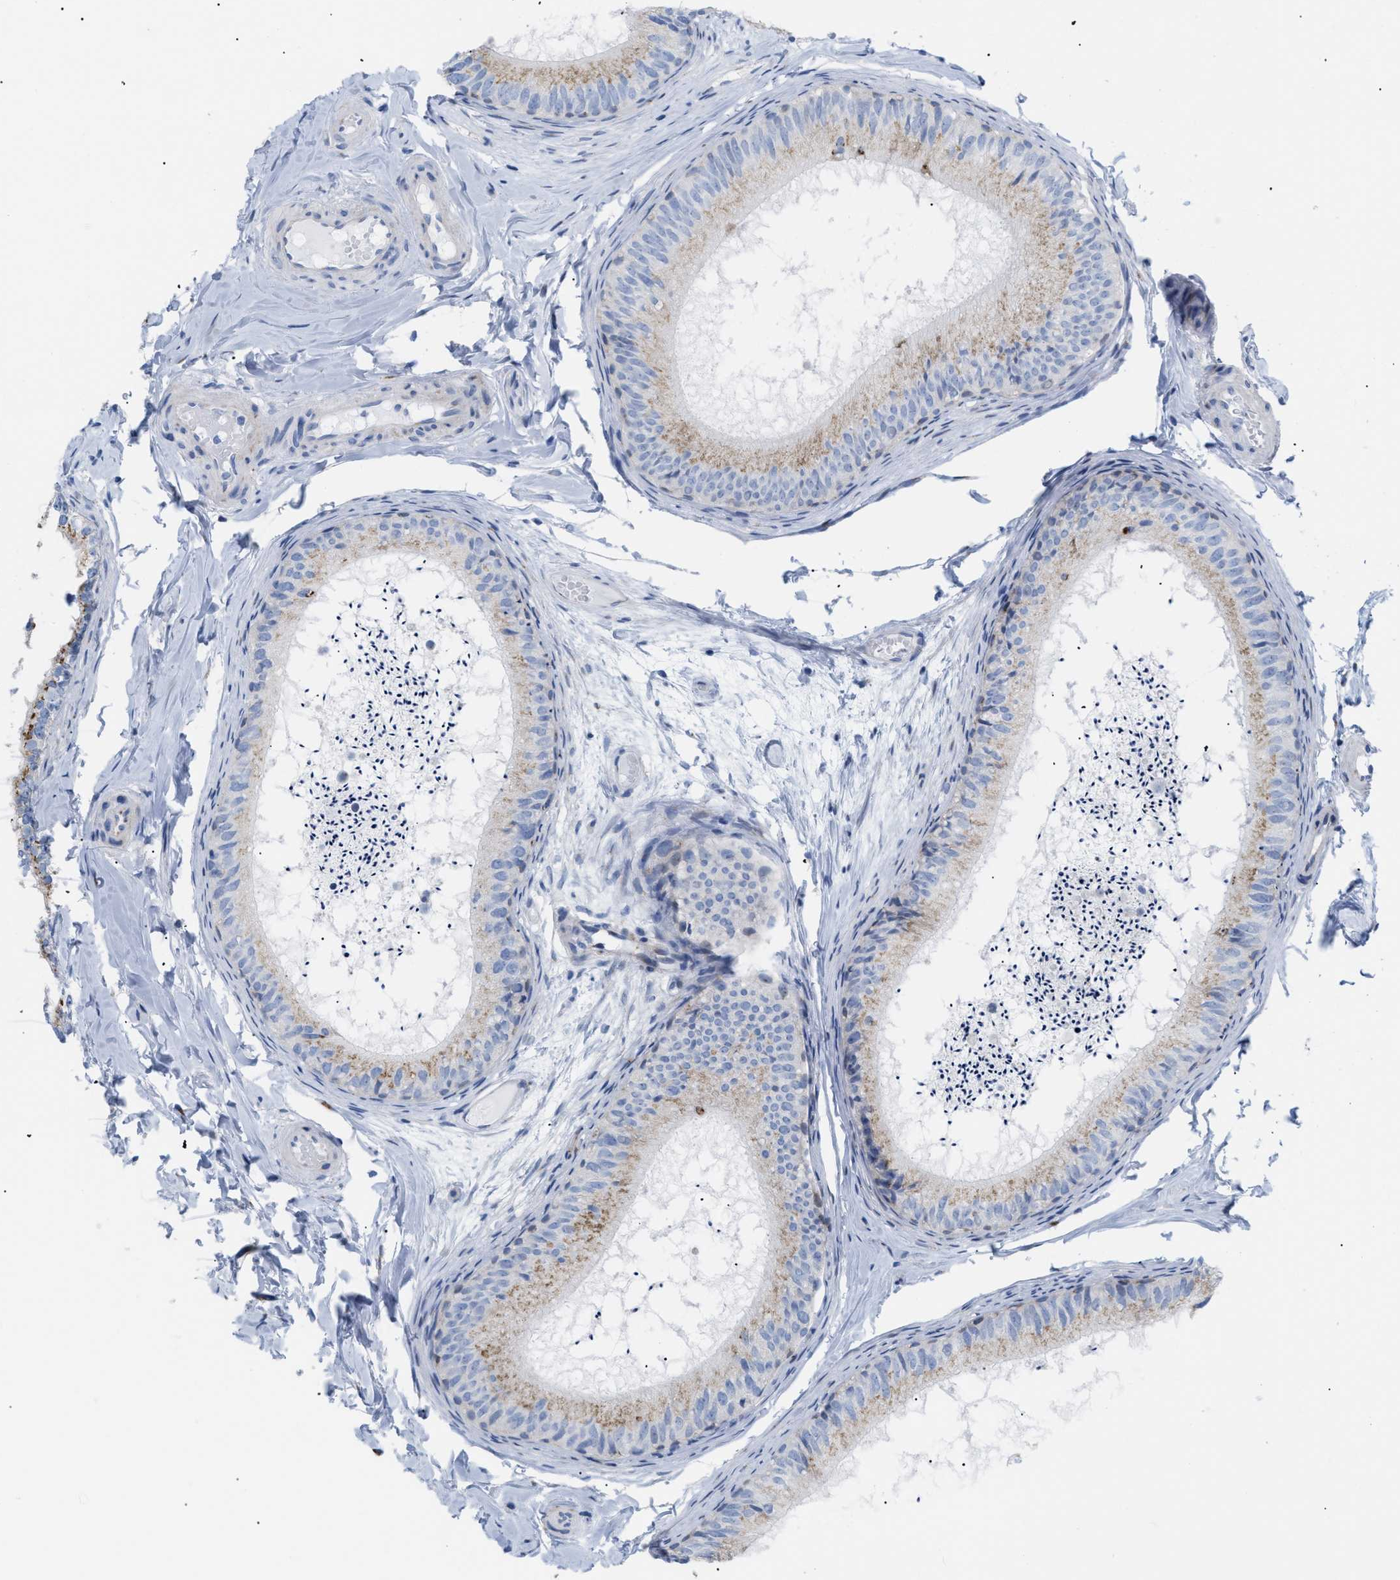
{"staining": {"intensity": "moderate", "quantity": "25%-75%", "location": "cytoplasmic/membranous"}, "tissue": "epididymis", "cell_type": "Glandular cells", "image_type": "normal", "snomed": [{"axis": "morphology", "description": "Normal tissue, NOS"}, {"axis": "topography", "description": "Epididymis"}], "caption": "Moderate cytoplasmic/membranous protein staining is seen in about 25%-75% of glandular cells in epididymis. The protein is shown in brown color, while the nuclei are stained blue.", "gene": "TMEM17", "patient": {"sex": "male", "age": 46}}